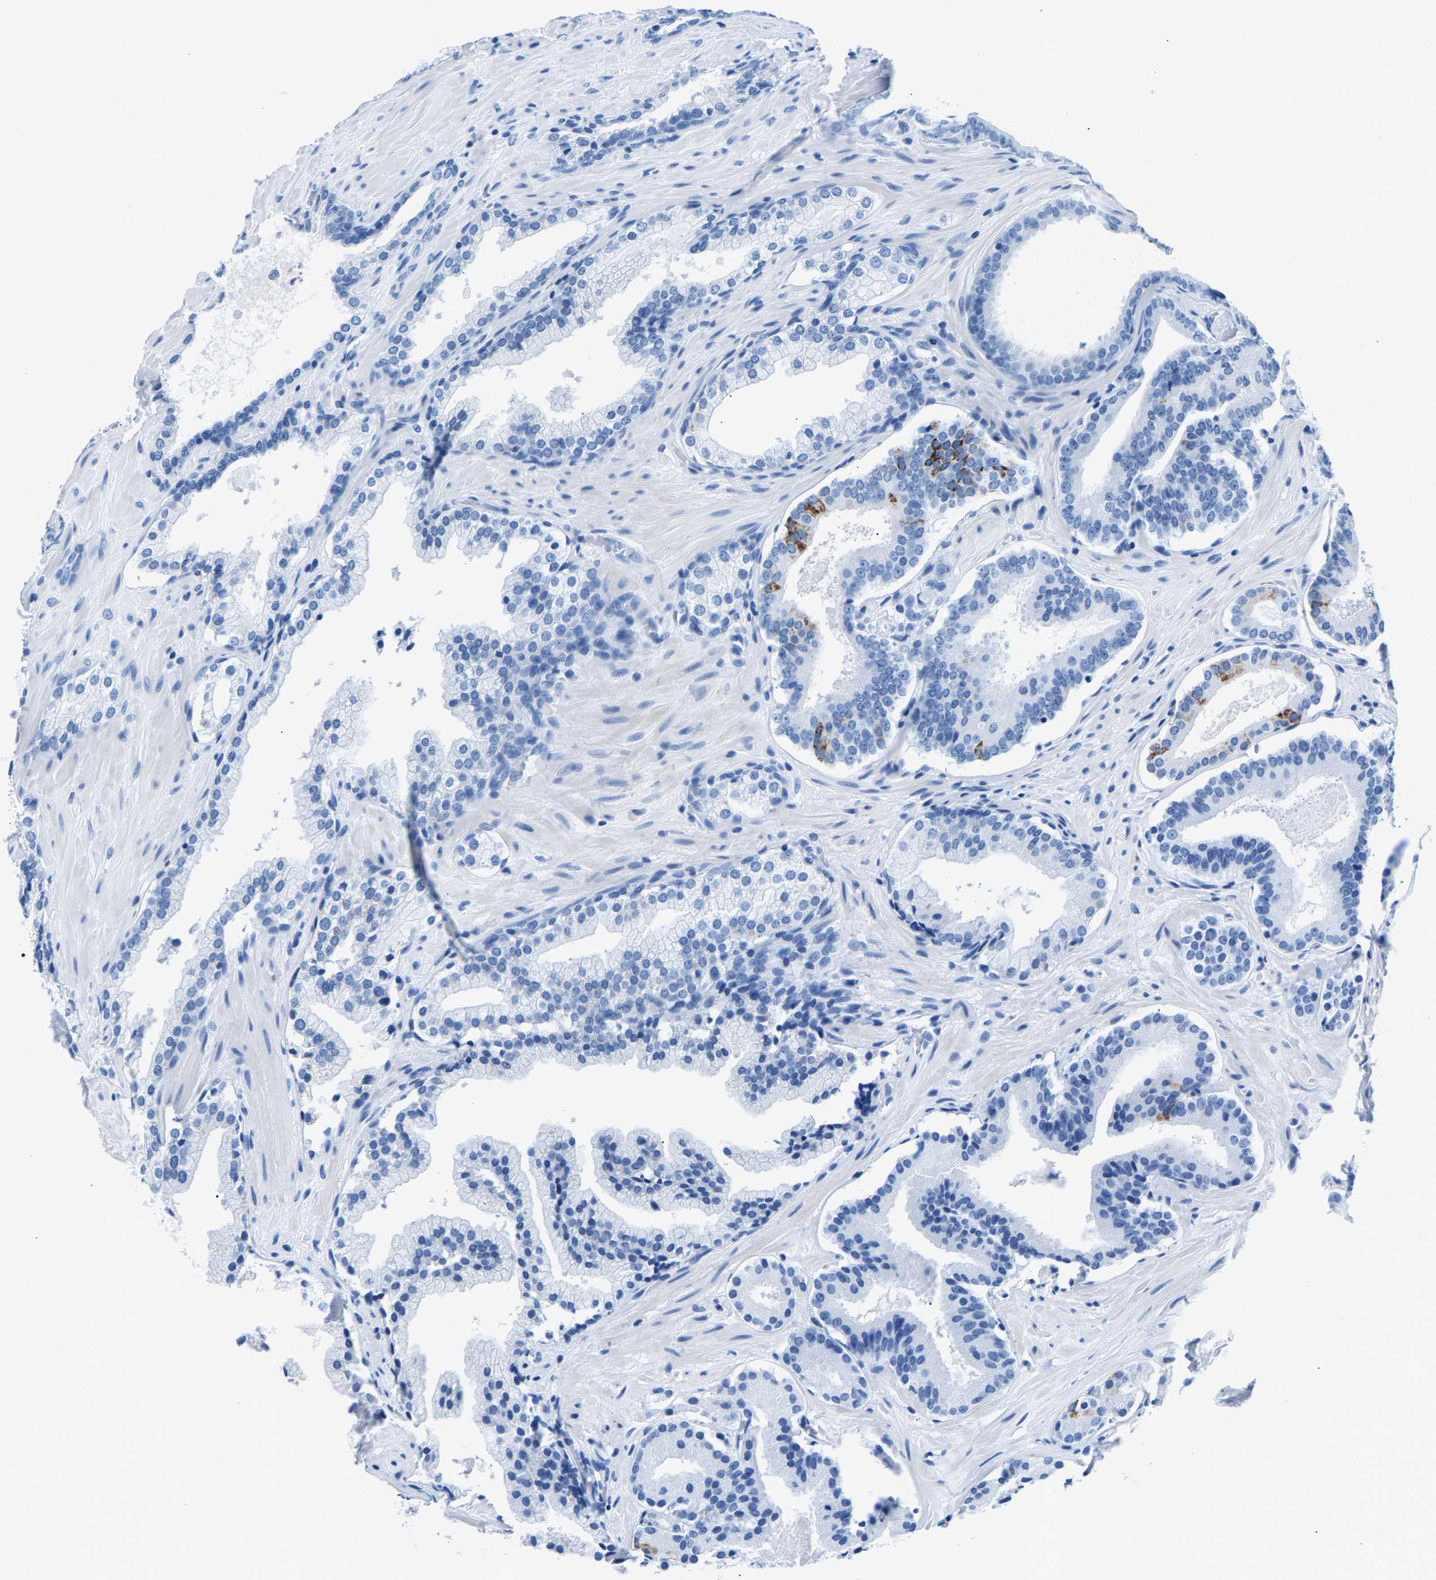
{"staining": {"intensity": "negative", "quantity": "none", "location": "none"}, "tissue": "prostate cancer", "cell_type": "Tumor cells", "image_type": "cancer", "snomed": [{"axis": "morphology", "description": "Adenocarcinoma, Low grade"}, {"axis": "topography", "description": "Prostate"}], "caption": "An immunohistochemistry photomicrograph of prostate adenocarcinoma (low-grade) is shown. There is no staining in tumor cells of prostate adenocarcinoma (low-grade). (Brightfield microscopy of DAB immunohistochemistry (IHC) at high magnification).", "gene": "CPS1", "patient": {"sex": "male", "age": 51}}